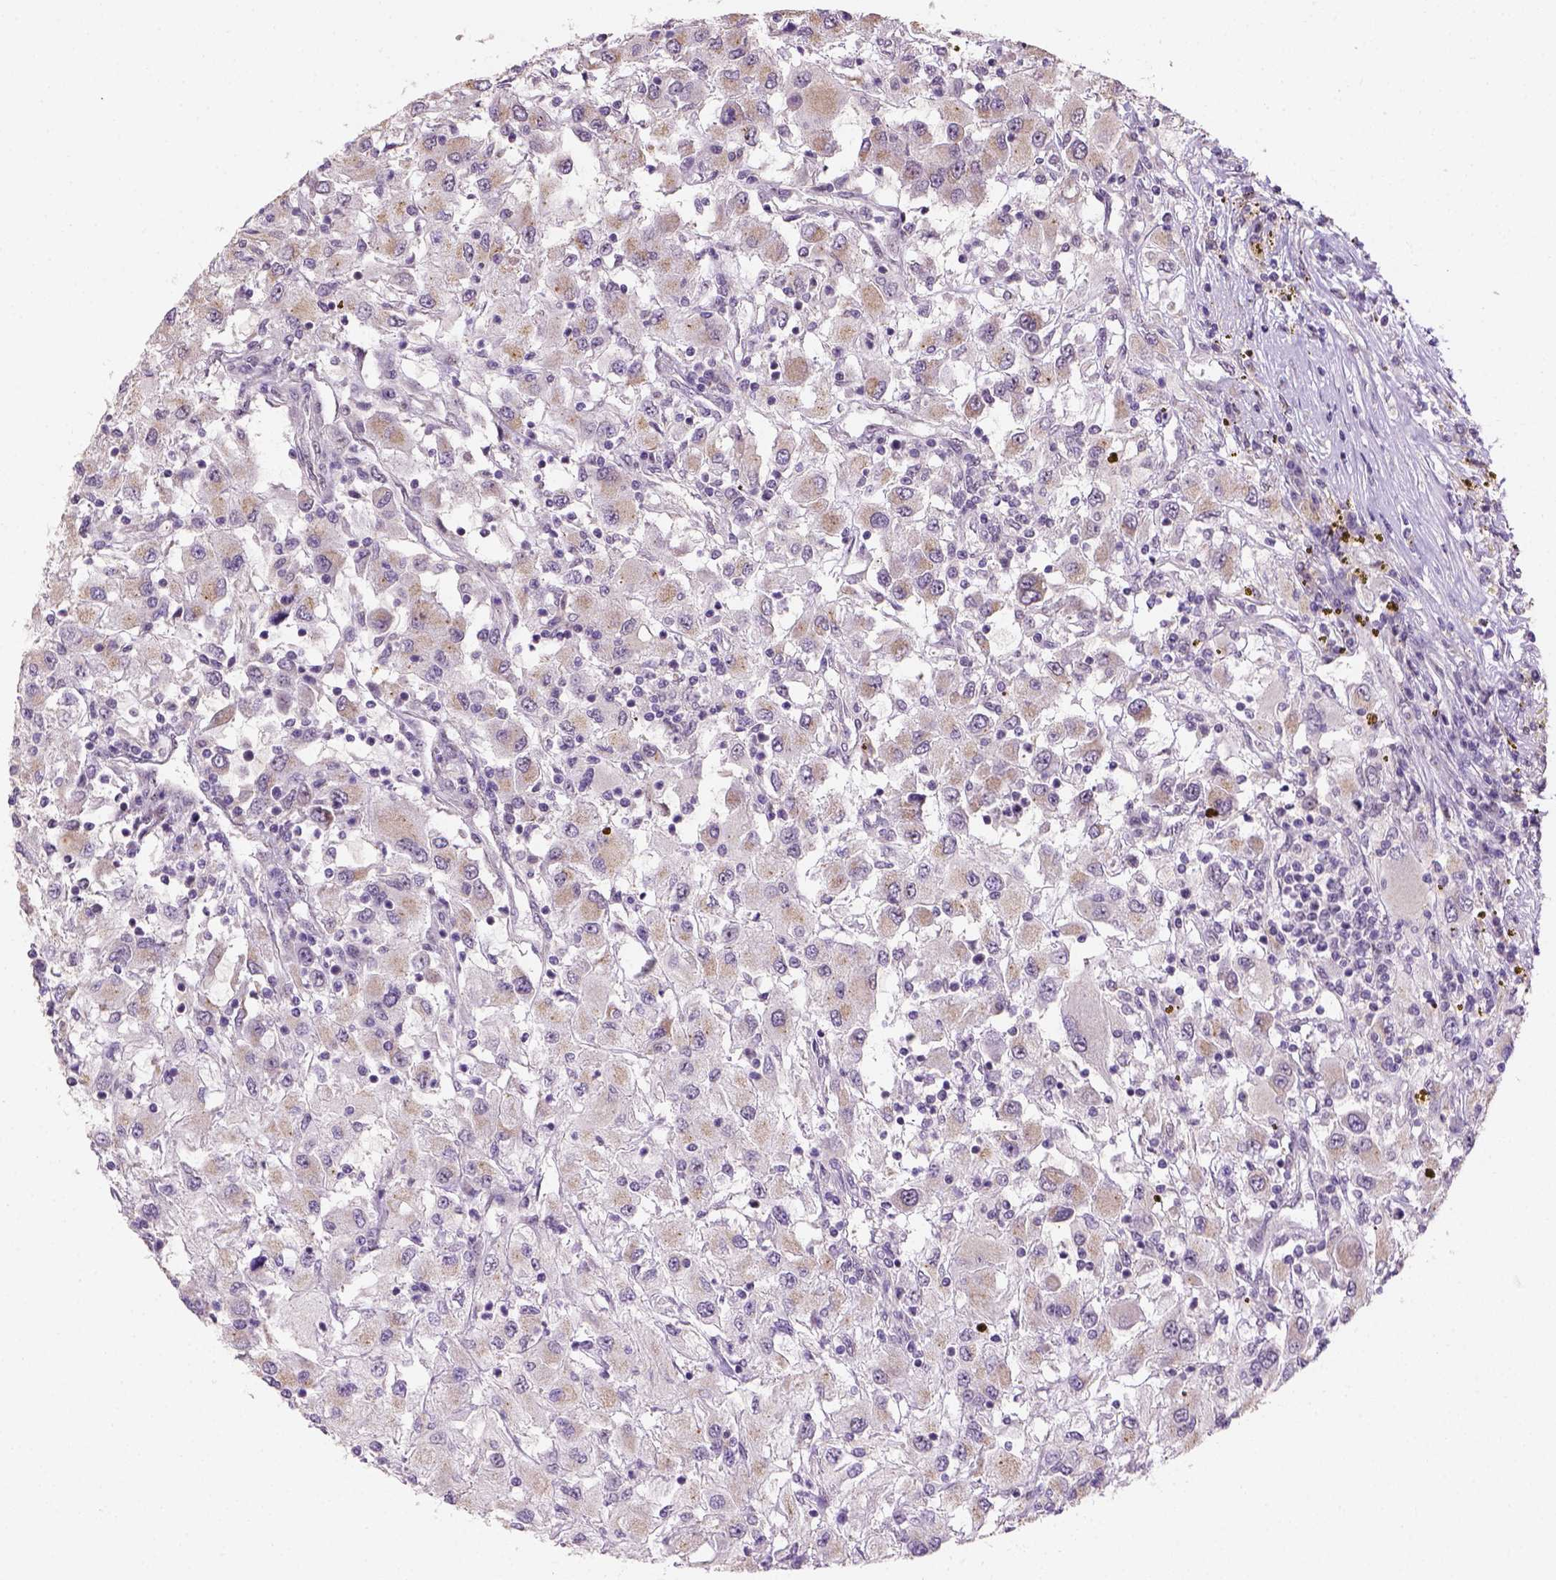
{"staining": {"intensity": "negative", "quantity": "none", "location": "none"}, "tissue": "renal cancer", "cell_type": "Tumor cells", "image_type": "cancer", "snomed": [{"axis": "morphology", "description": "Adenocarcinoma, NOS"}, {"axis": "topography", "description": "Kidney"}], "caption": "Immunohistochemical staining of human renal adenocarcinoma exhibits no significant expression in tumor cells.", "gene": "DDX50", "patient": {"sex": "female", "age": 67}}